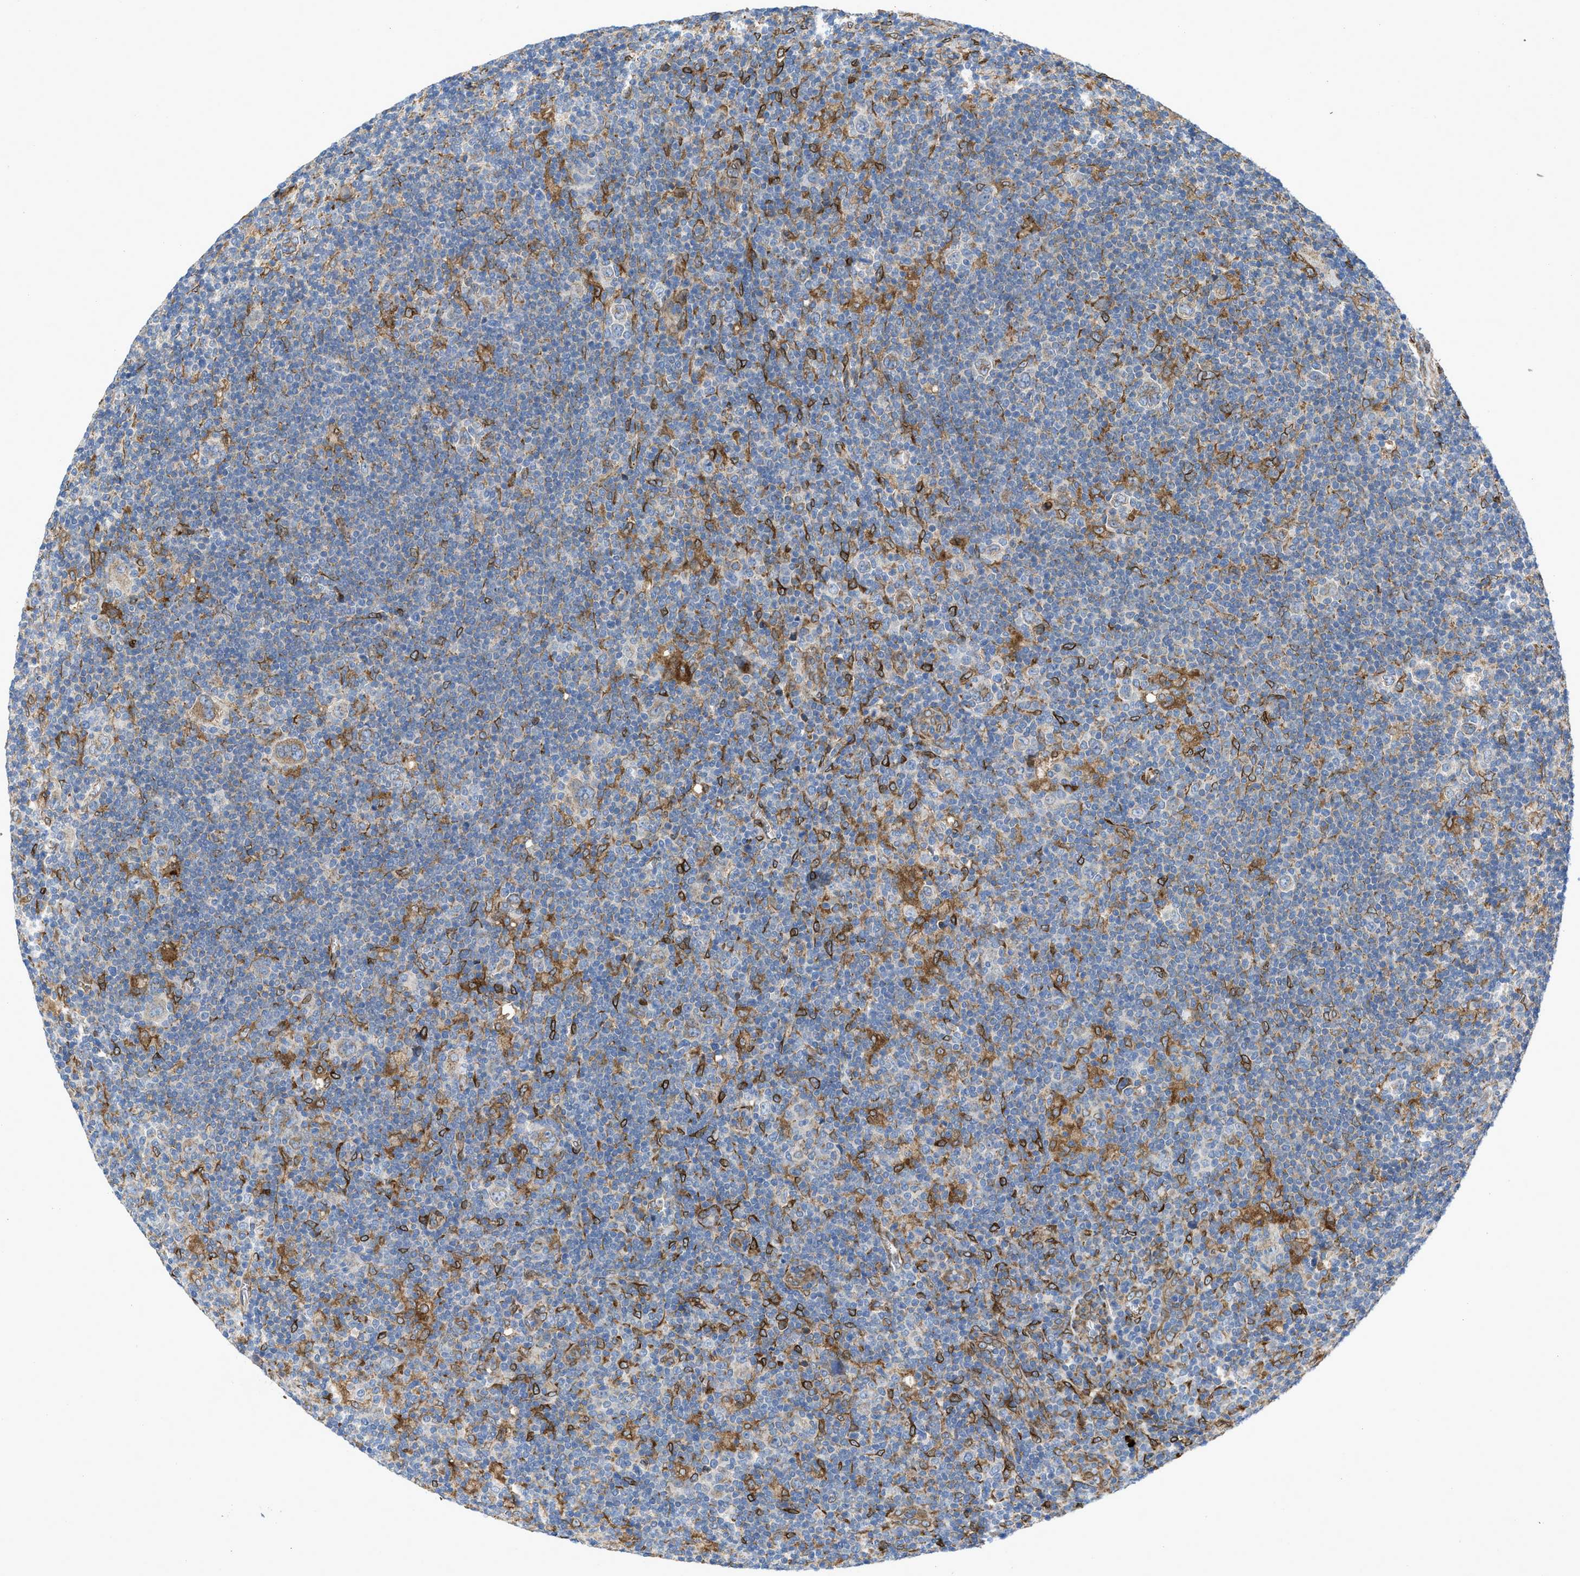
{"staining": {"intensity": "moderate", "quantity": "25%-75%", "location": "cytoplasmic/membranous"}, "tissue": "lymphoma", "cell_type": "Tumor cells", "image_type": "cancer", "snomed": [{"axis": "morphology", "description": "Hodgkin's disease, NOS"}, {"axis": "topography", "description": "Lymph node"}], "caption": "Immunohistochemistry (IHC) micrograph of human Hodgkin's disease stained for a protein (brown), which reveals medium levels of moderate cytoplasmic/membranous staining in approximately 25%-75% of tumor cells.", "gene": "ERLIN2", "patient": {"sex": "female", "age": 57}}